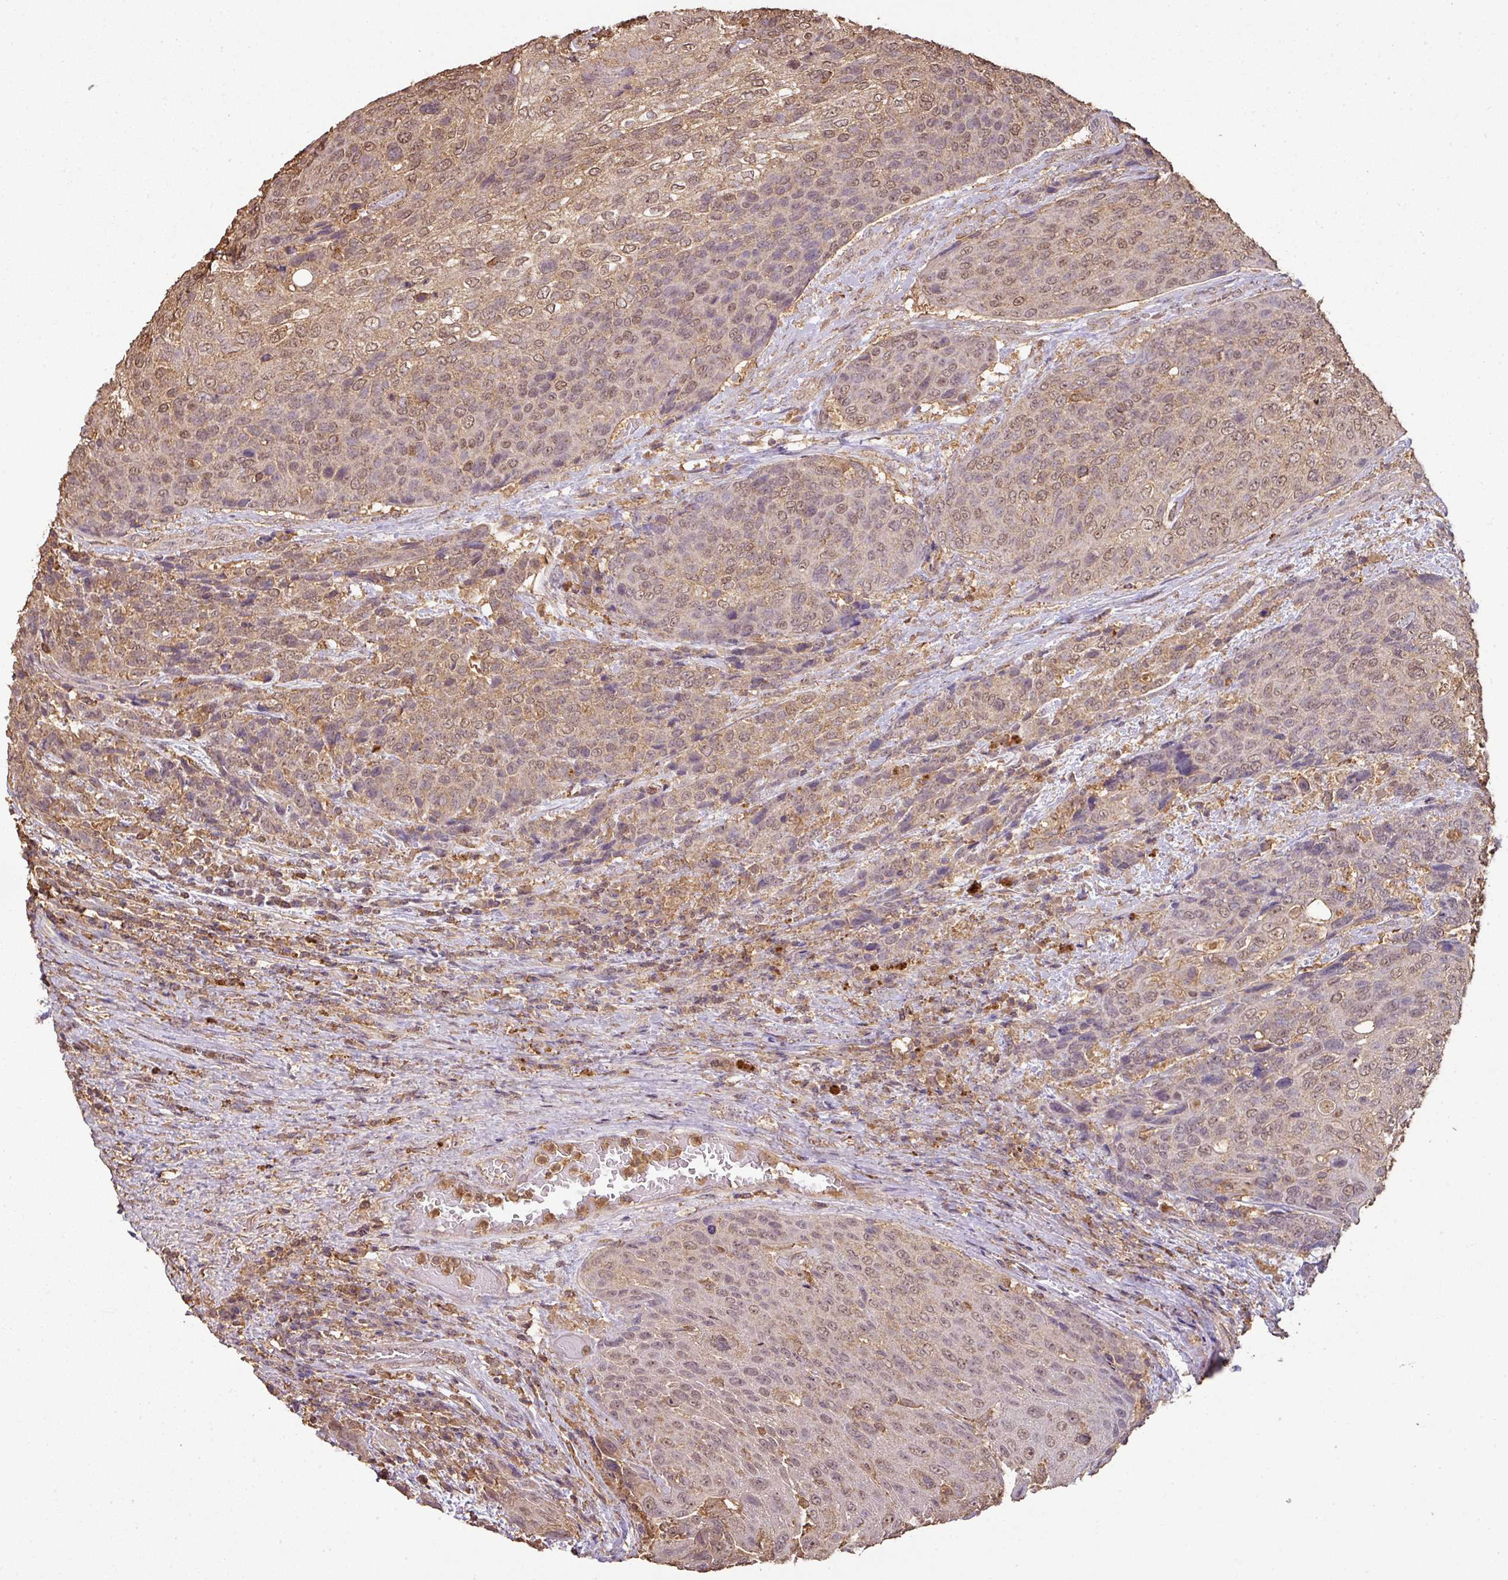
{"staining": {"intensity": "moderate", "quantity": ">75%", "location": "cytoplasmic/membranous,nuclear"}, "tissue": "urothelial cancer", "cell_type": "Tumor cells", "image_type": "cancer", "snomed": [{"axis": "morphology", "description": "Urothelial carcinoma, High grade"}, {"axis": "topography", "description": "Urinary bladder"}], "caption": "A histopathology image of urothelial cancer stained for a protein exhibits moderate cytoplasmic/membranous and nuclear brown staining in tumor cells.", "gene": "ATAT1", "patient": {"sex": "female", "age": 70}}